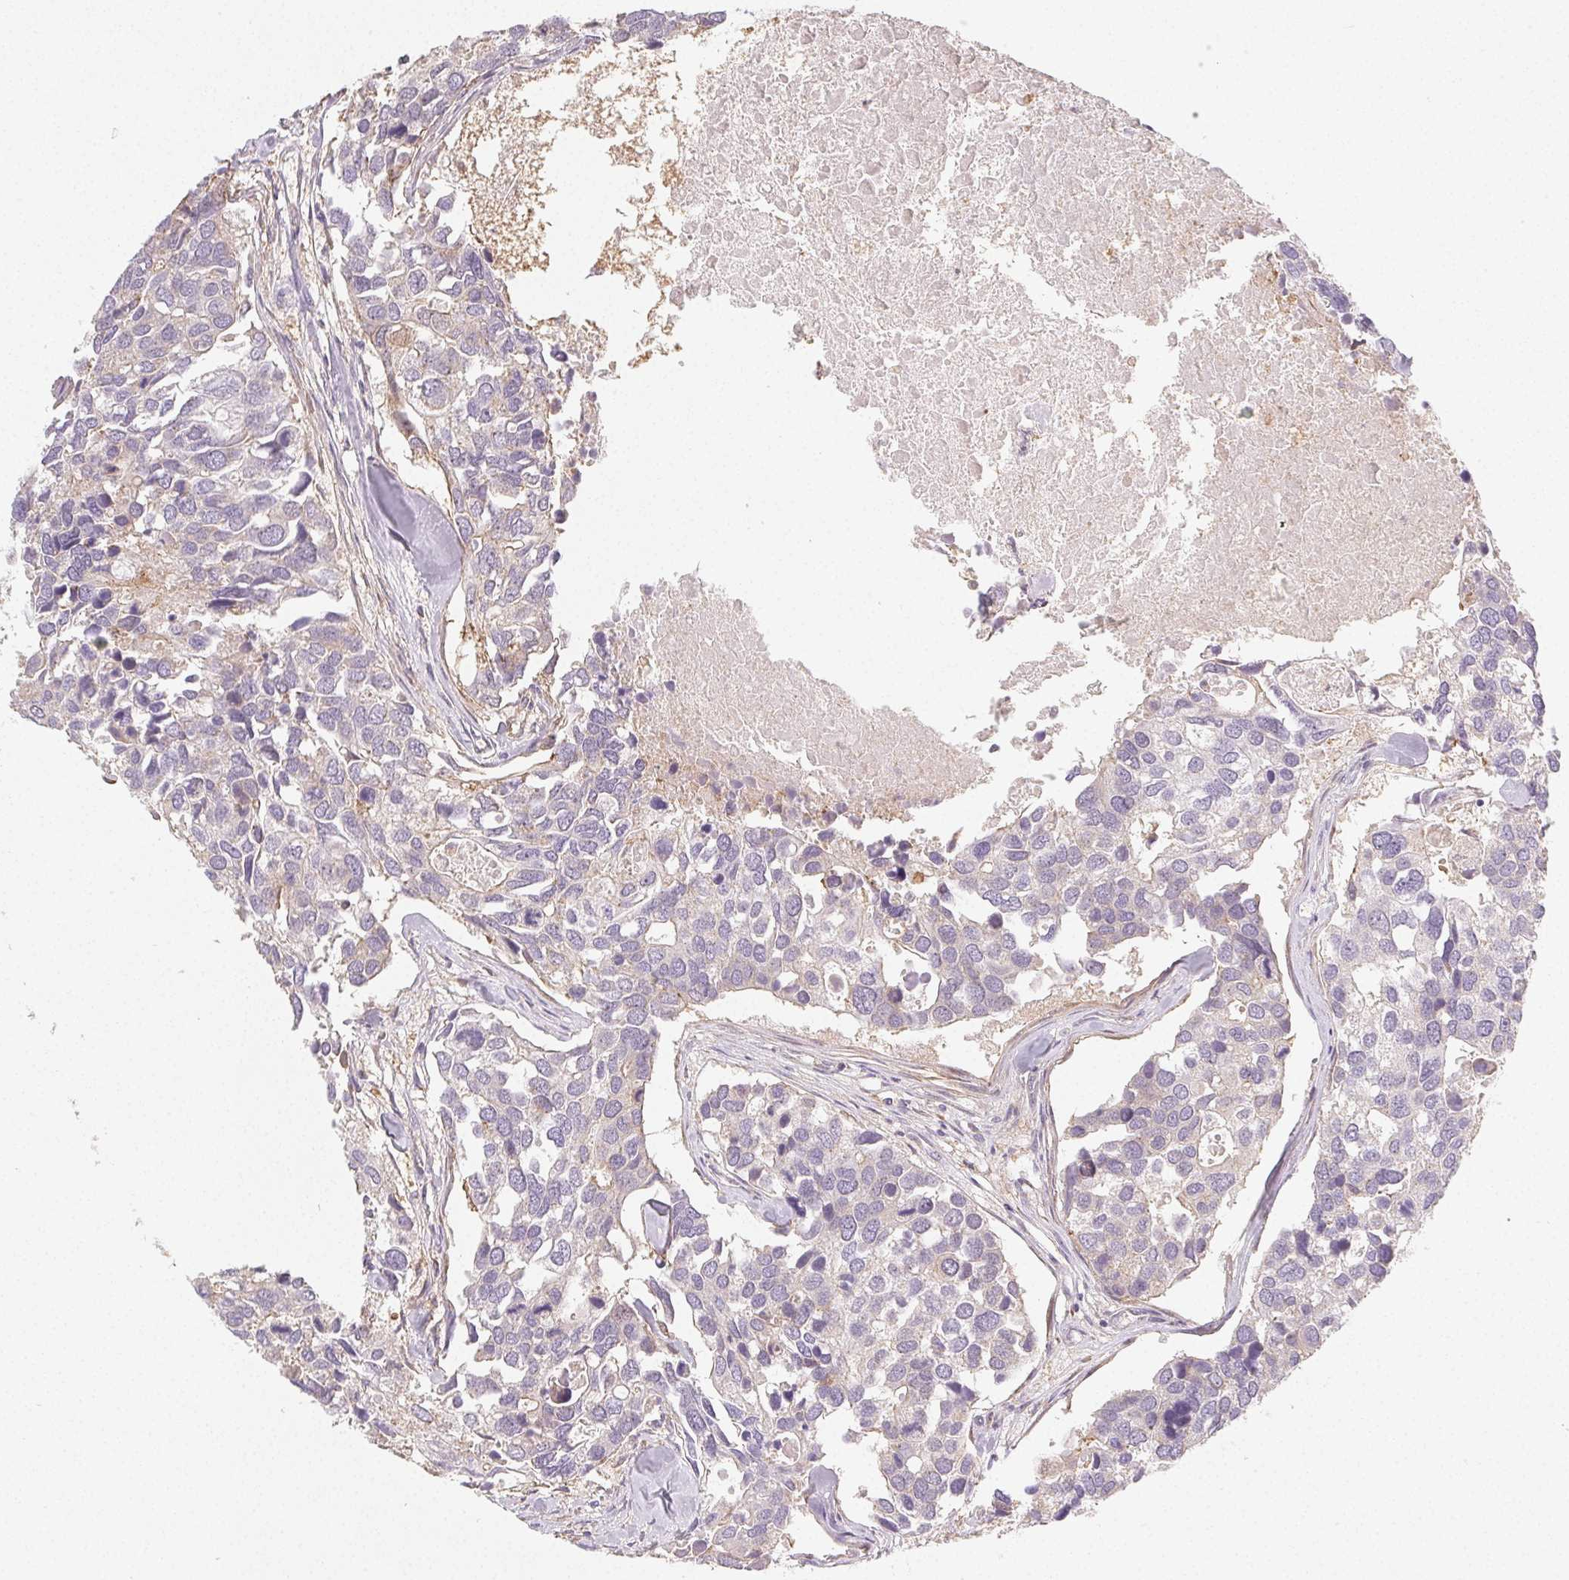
{"staining": {"intensity": "negative", "quantity": "none", "location": "none"}, "tissue": "breast cancer", "cell_type": "Tumor cells", "image_type": "cancer", "snomed": [{"axis": "morphology", "description": "Duct carcinoma"}, {"axis": "topography", "description": "Breast"}], "caption": "This is a image of IHC staining of breast cancer (intraductal carcinoma), which shows no expression in tumor cells.", "gene": "LRRC23", "patient": {"sex": "female", "age": 83}}